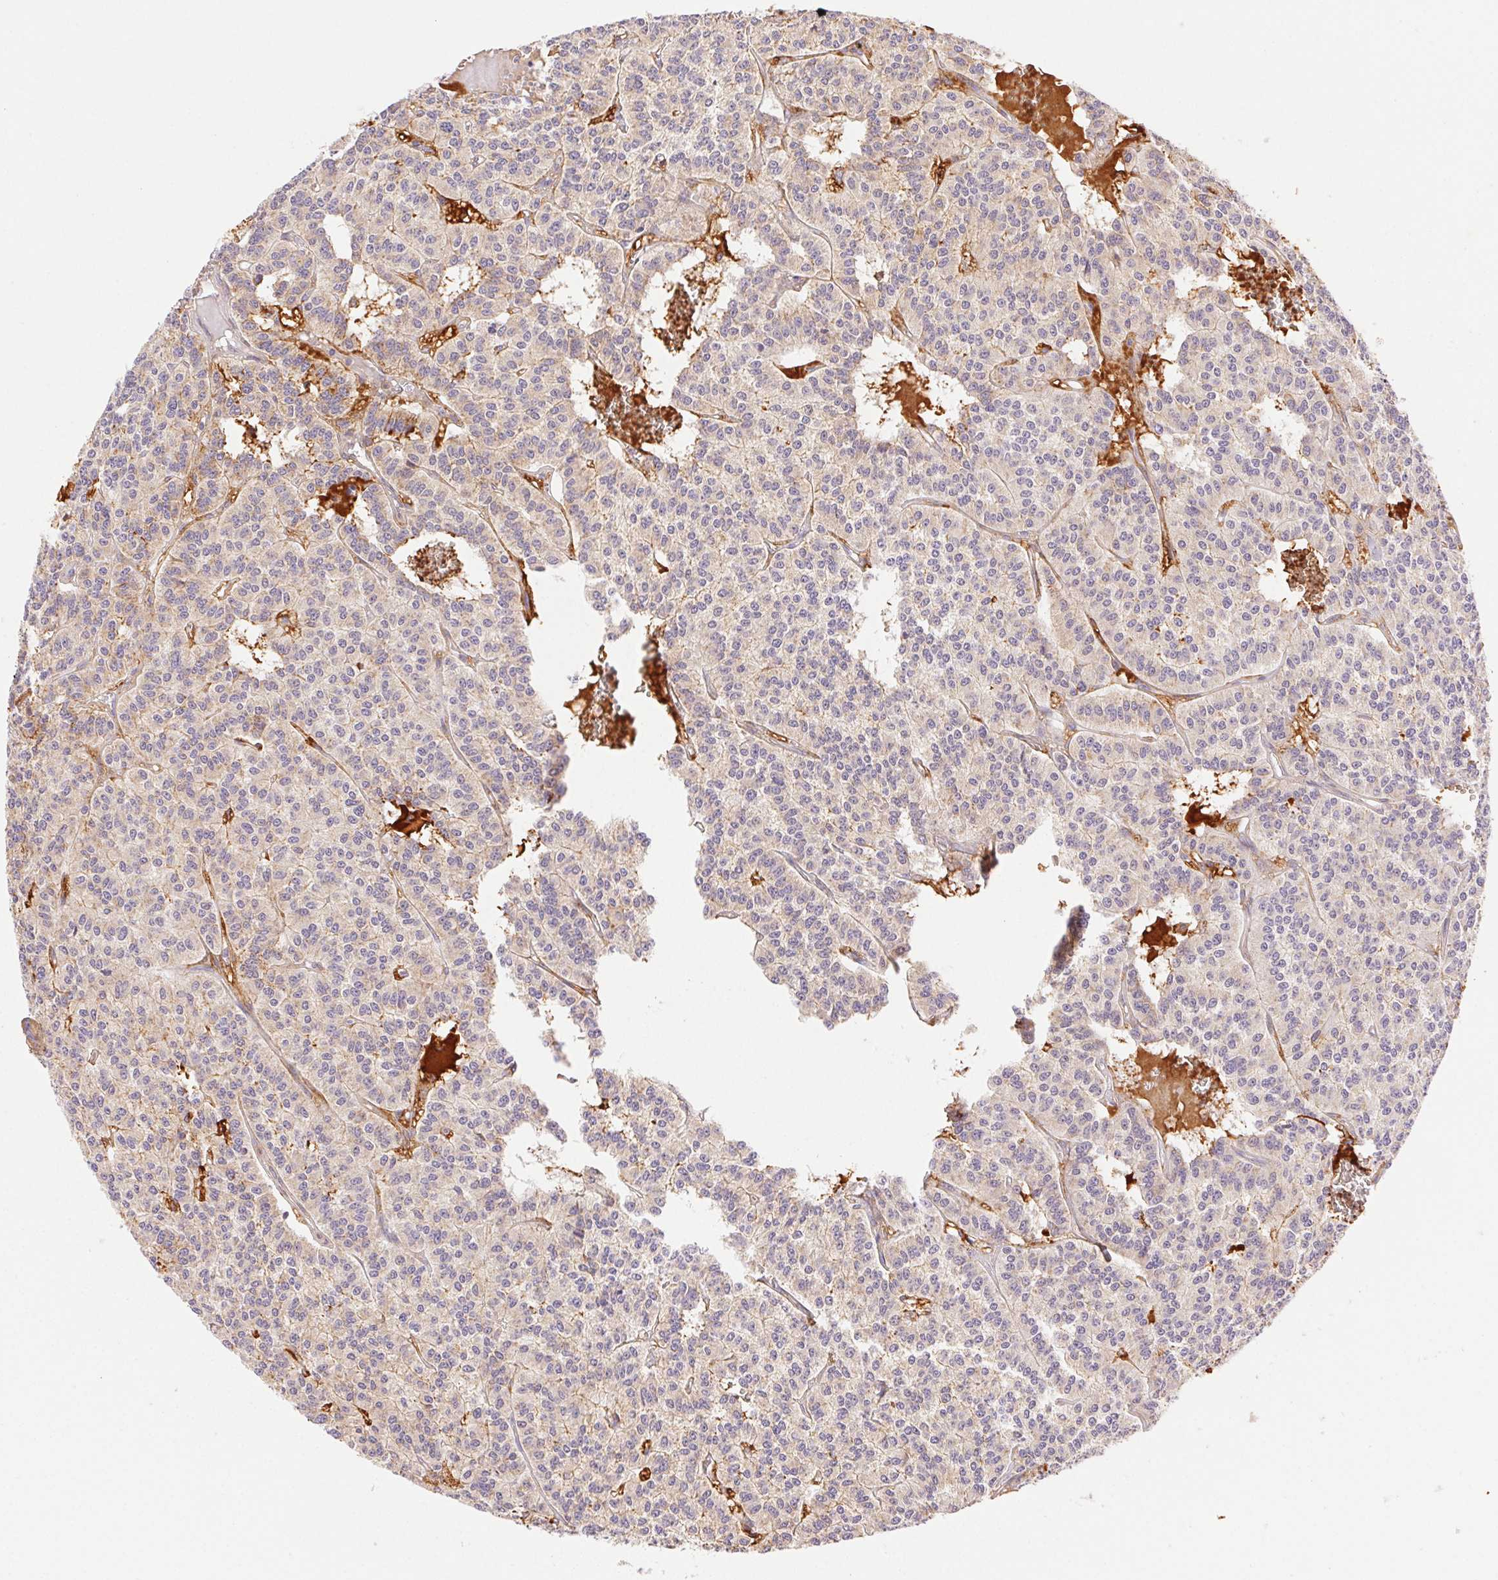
{"staining": {"intensity": "weak", "quantity": "25%-75%", "location": "cytoplasmic/membranous"}, "tissue": "carcinoid", "cell_type": "Tumor cells", "image_type": "cancer", "snomed": [{"axis": "morphology", "description": "Carcinoid, malignant, NOS"}, {"axis": "topography", "description": "Lung"}], "caption": "Immunohistochemical staining of carcinoid displays weak cytoplasmic/membranous protein positivity in approximately 25%-75% of tumor cells.", "gene": "ENTREP1", "patient": {"sex": "female", "age": 71}}